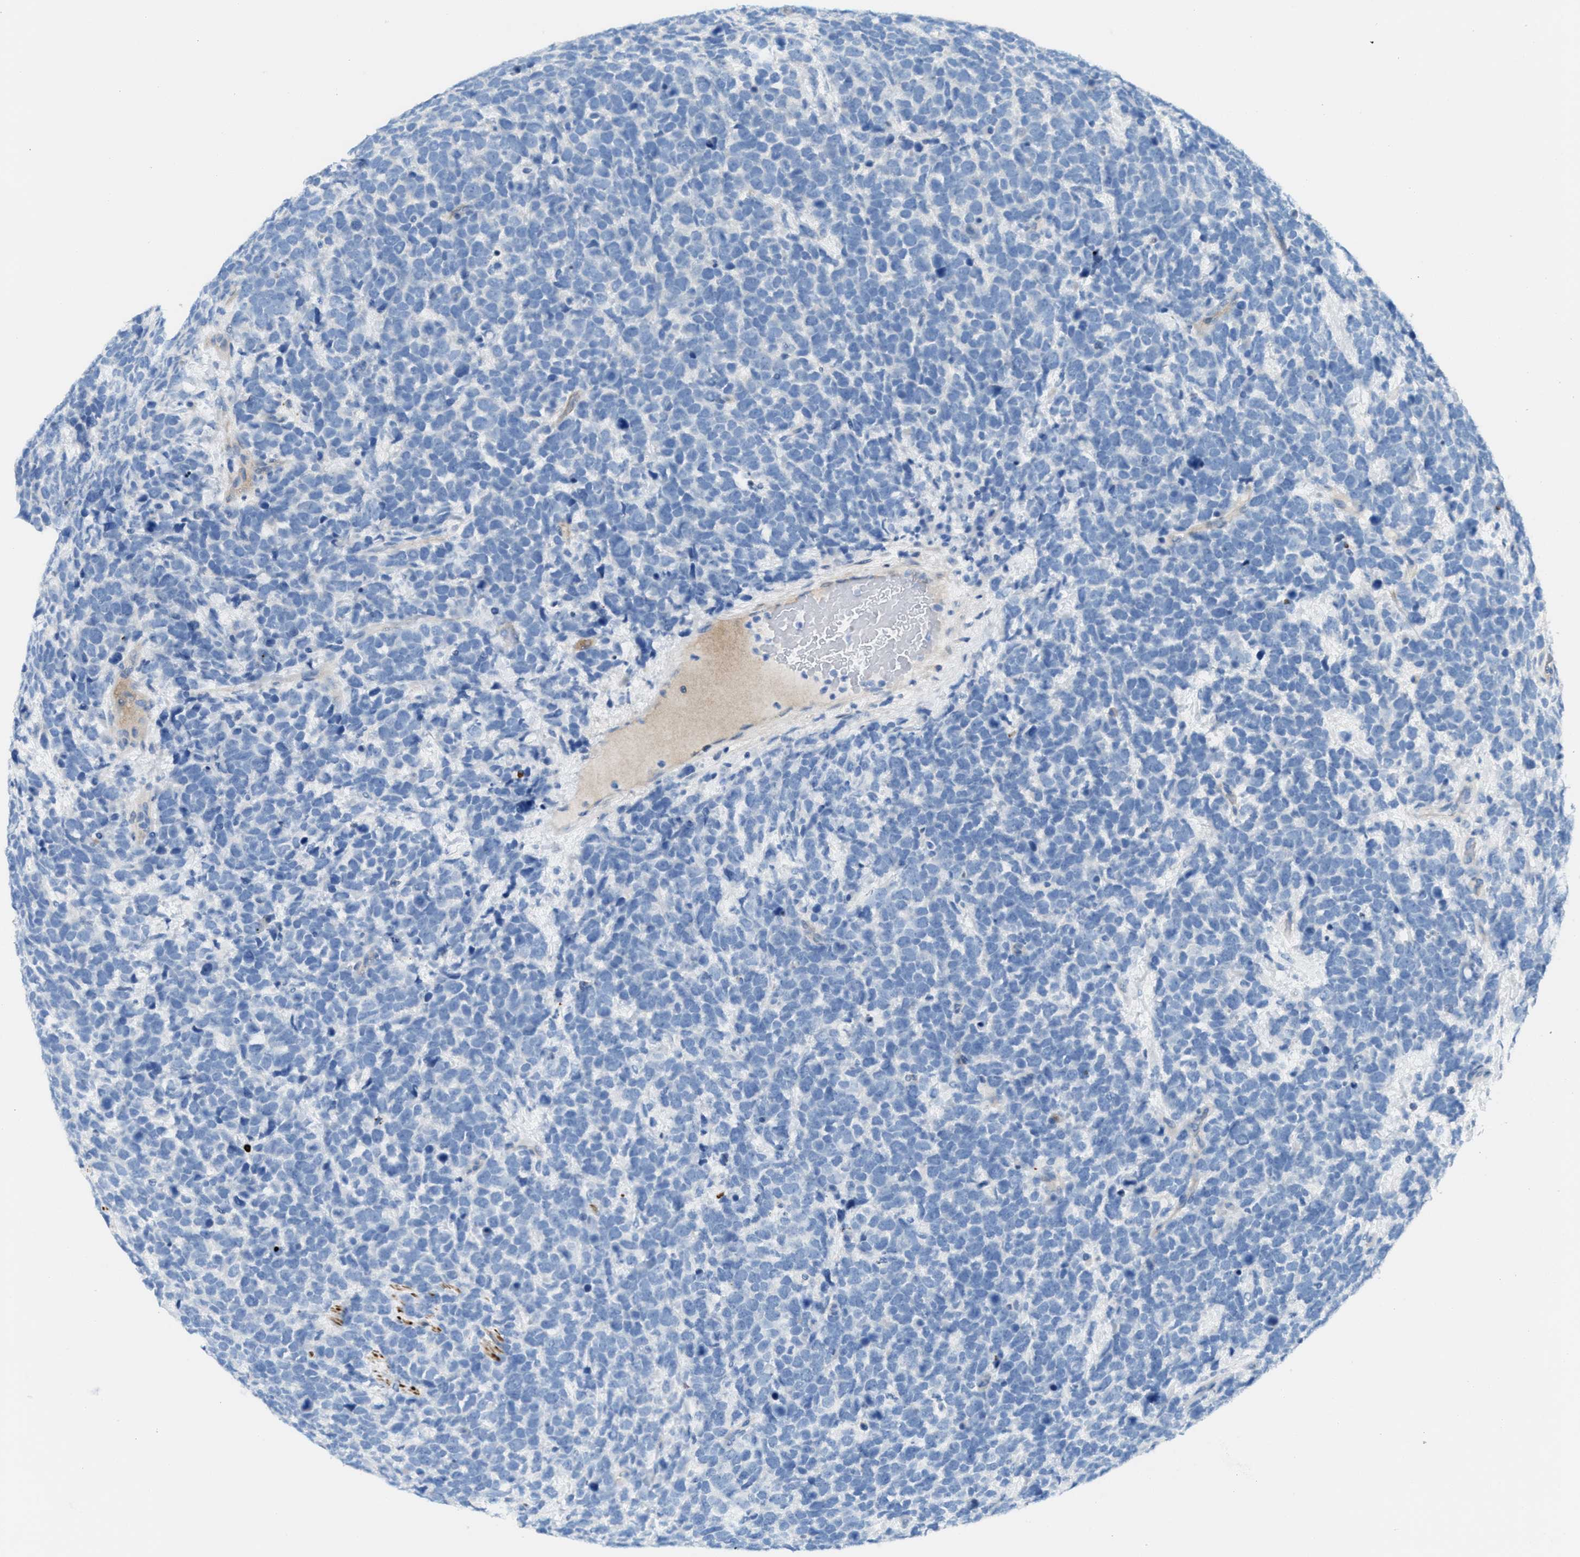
{"staining": {"intensity": "negative", "quantity": "none", "location": "none"}, "tissue": "urothelial cancer", "cell_type": "Tumor cells", "image_type": "cancer", "snomed": [{"axis": "morphology", "description": "Urothelial carcinoma, High grade"}, {"axis": "topography", "description": "Urinary bladder"}], "caption": "Human urothelial cancer stained for a protein using IHC displays no positivity in tumor cells.", "gene": "MPP3", "patient": {"sex": "female", "age": 82}}